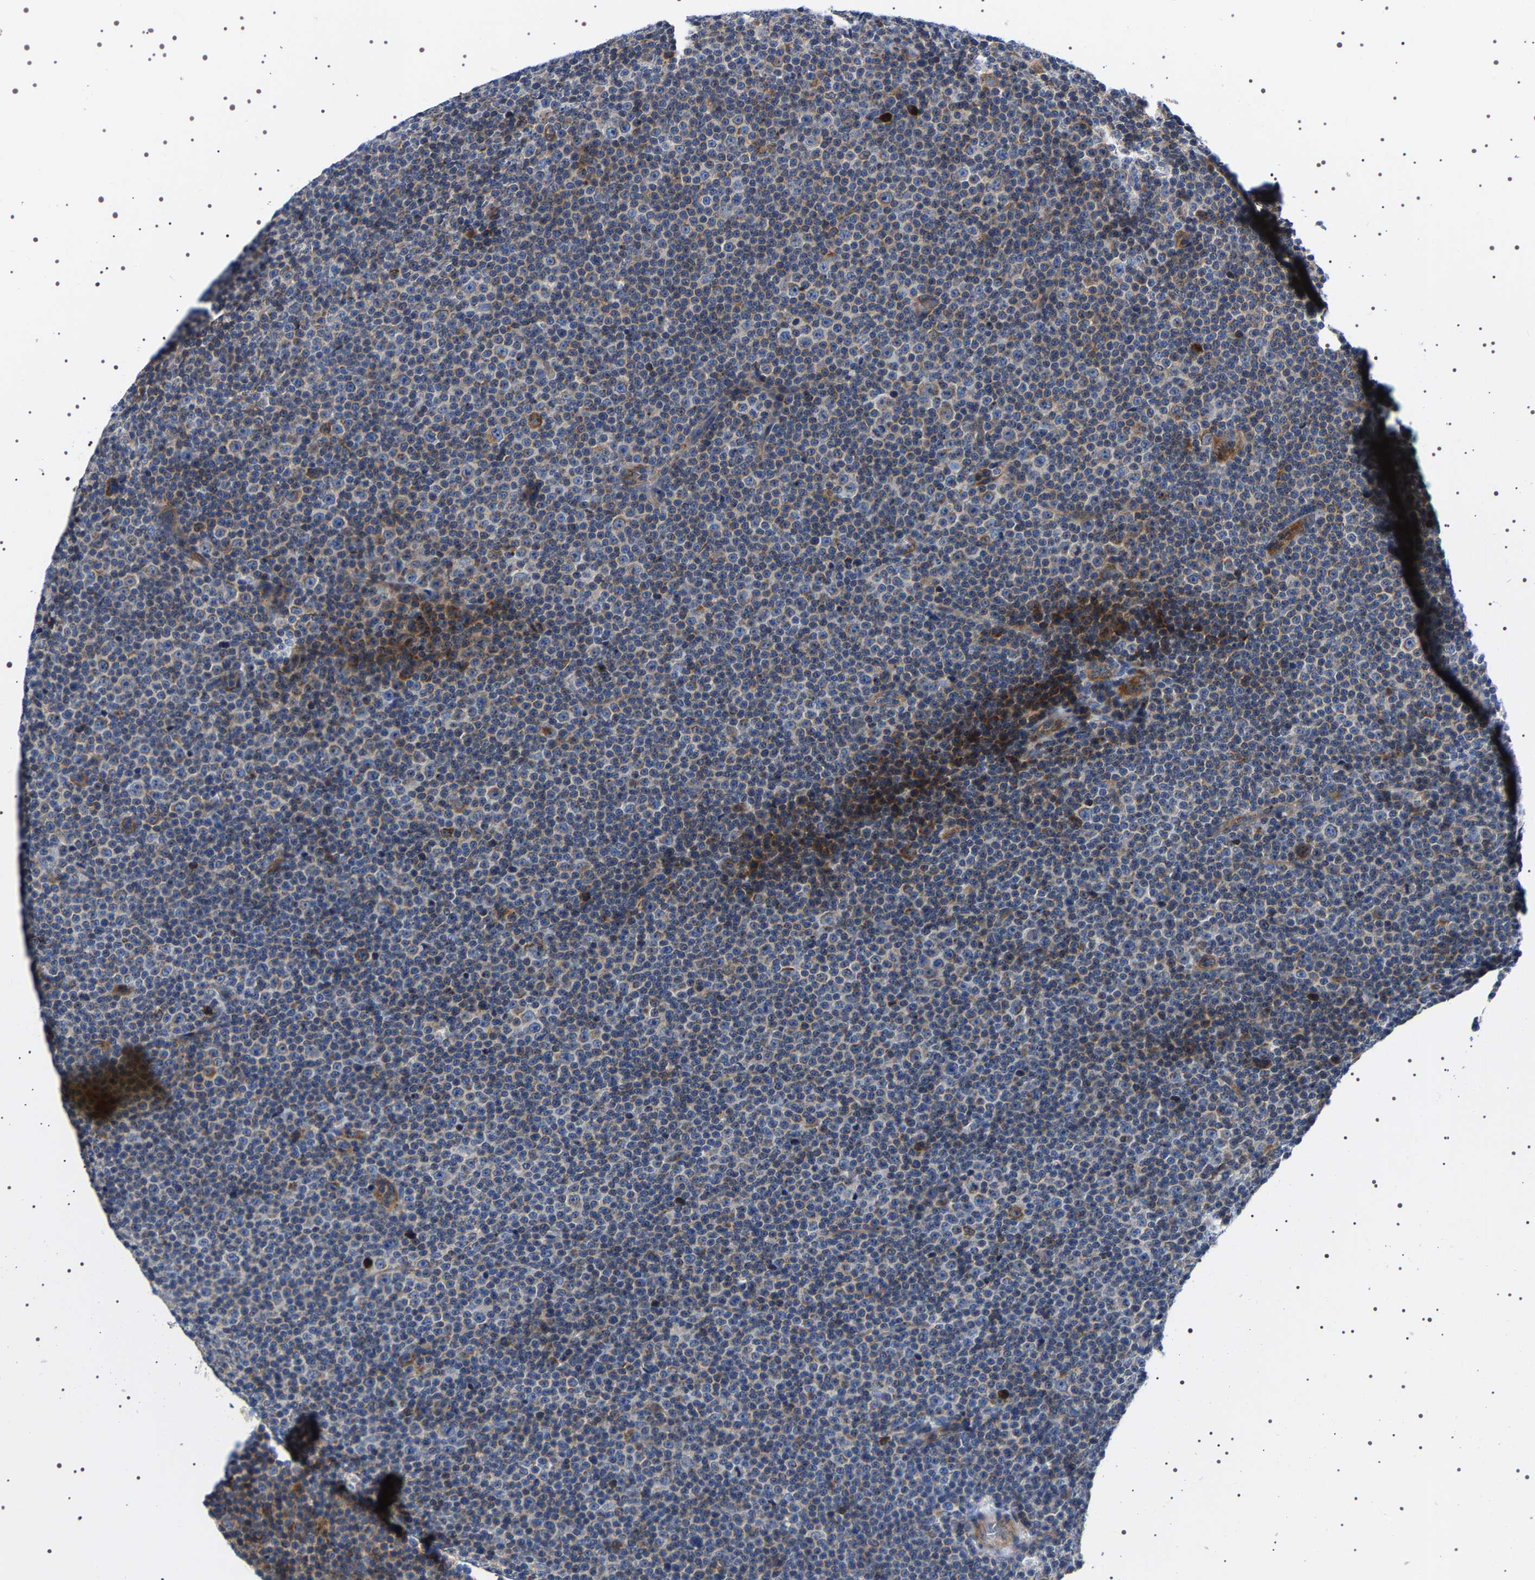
{"staining": {"intensity": "moderate", "quantity": "<25%", "location": "cytoplasmic/membranous"}, "tissue": "lymphoma", "cell_type": "Tumor cells", "image_type": "cancer", "snomed": [{"axis": "morphology", "description": "Malignant lymphoma, non-Hodgkin's type, Low grade"}, {"axis": "topography", "description": "Lymph node"}], "caption": "Tumor cells demonstrate low levels of moderate cytoplasmic/membranous positivity in approximately <25% of cells in lymphoma.", "gene": "SQLE", "patient": {"sex": "female", "age": 67}}